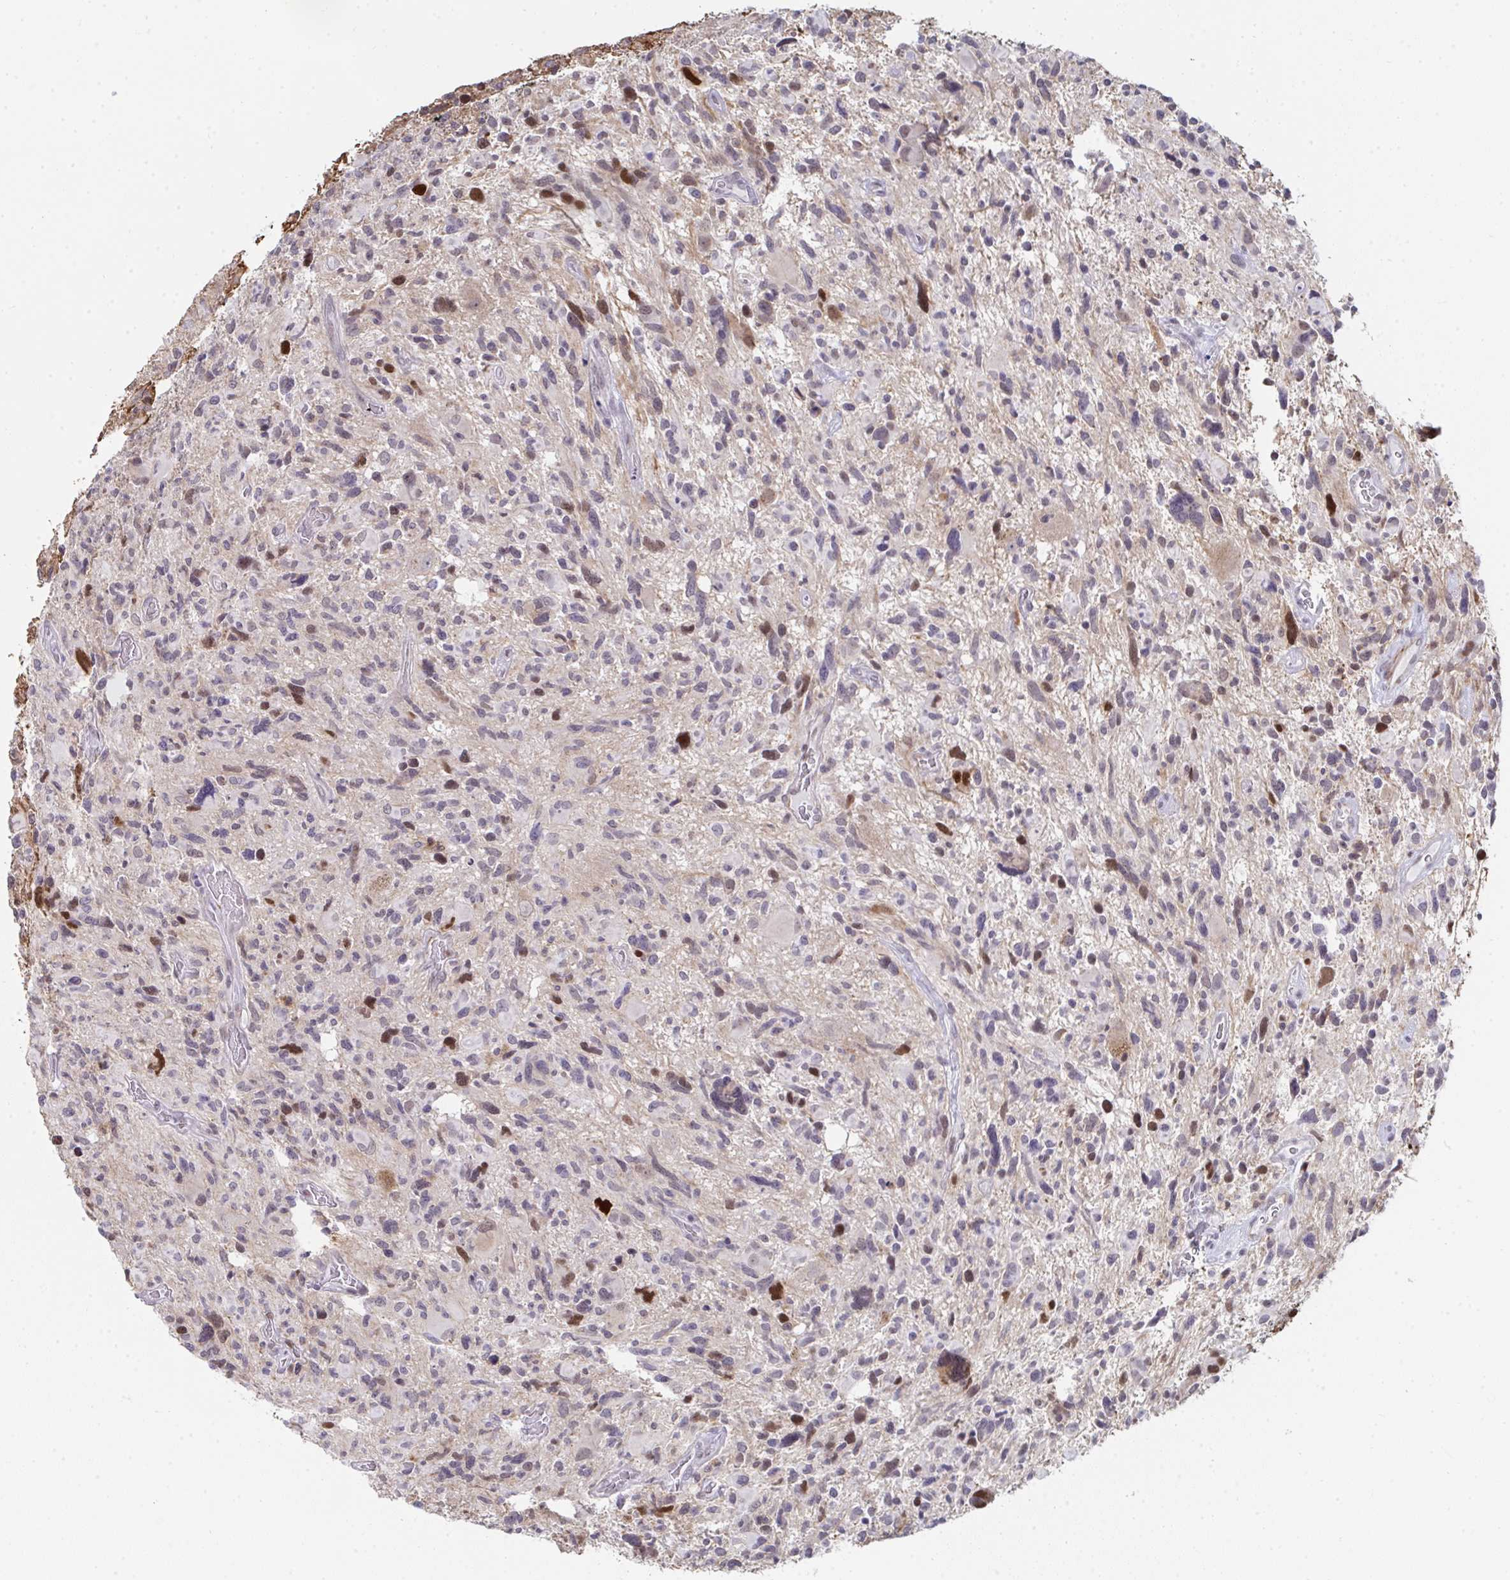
{"staining": {"intensity": "moderate", "quantity": "<25%", "location": "nuclear"}, "tissue": "glioma", "cell_type": "Tumor cells", "image_type": "cancer", "snomed": [{"axis": "morphology", "description": "Glioma, malignant, High grade"}, {"axis": "topography", "description": "Brain"}], "caption": "Human malignant glioma (high-grade) stained with a brown dye exhibits moderate nuclear positive staining in about <25% of tumor cells.", "gene": "GINS2", "patient": {"sex": "male", "age": 49}}